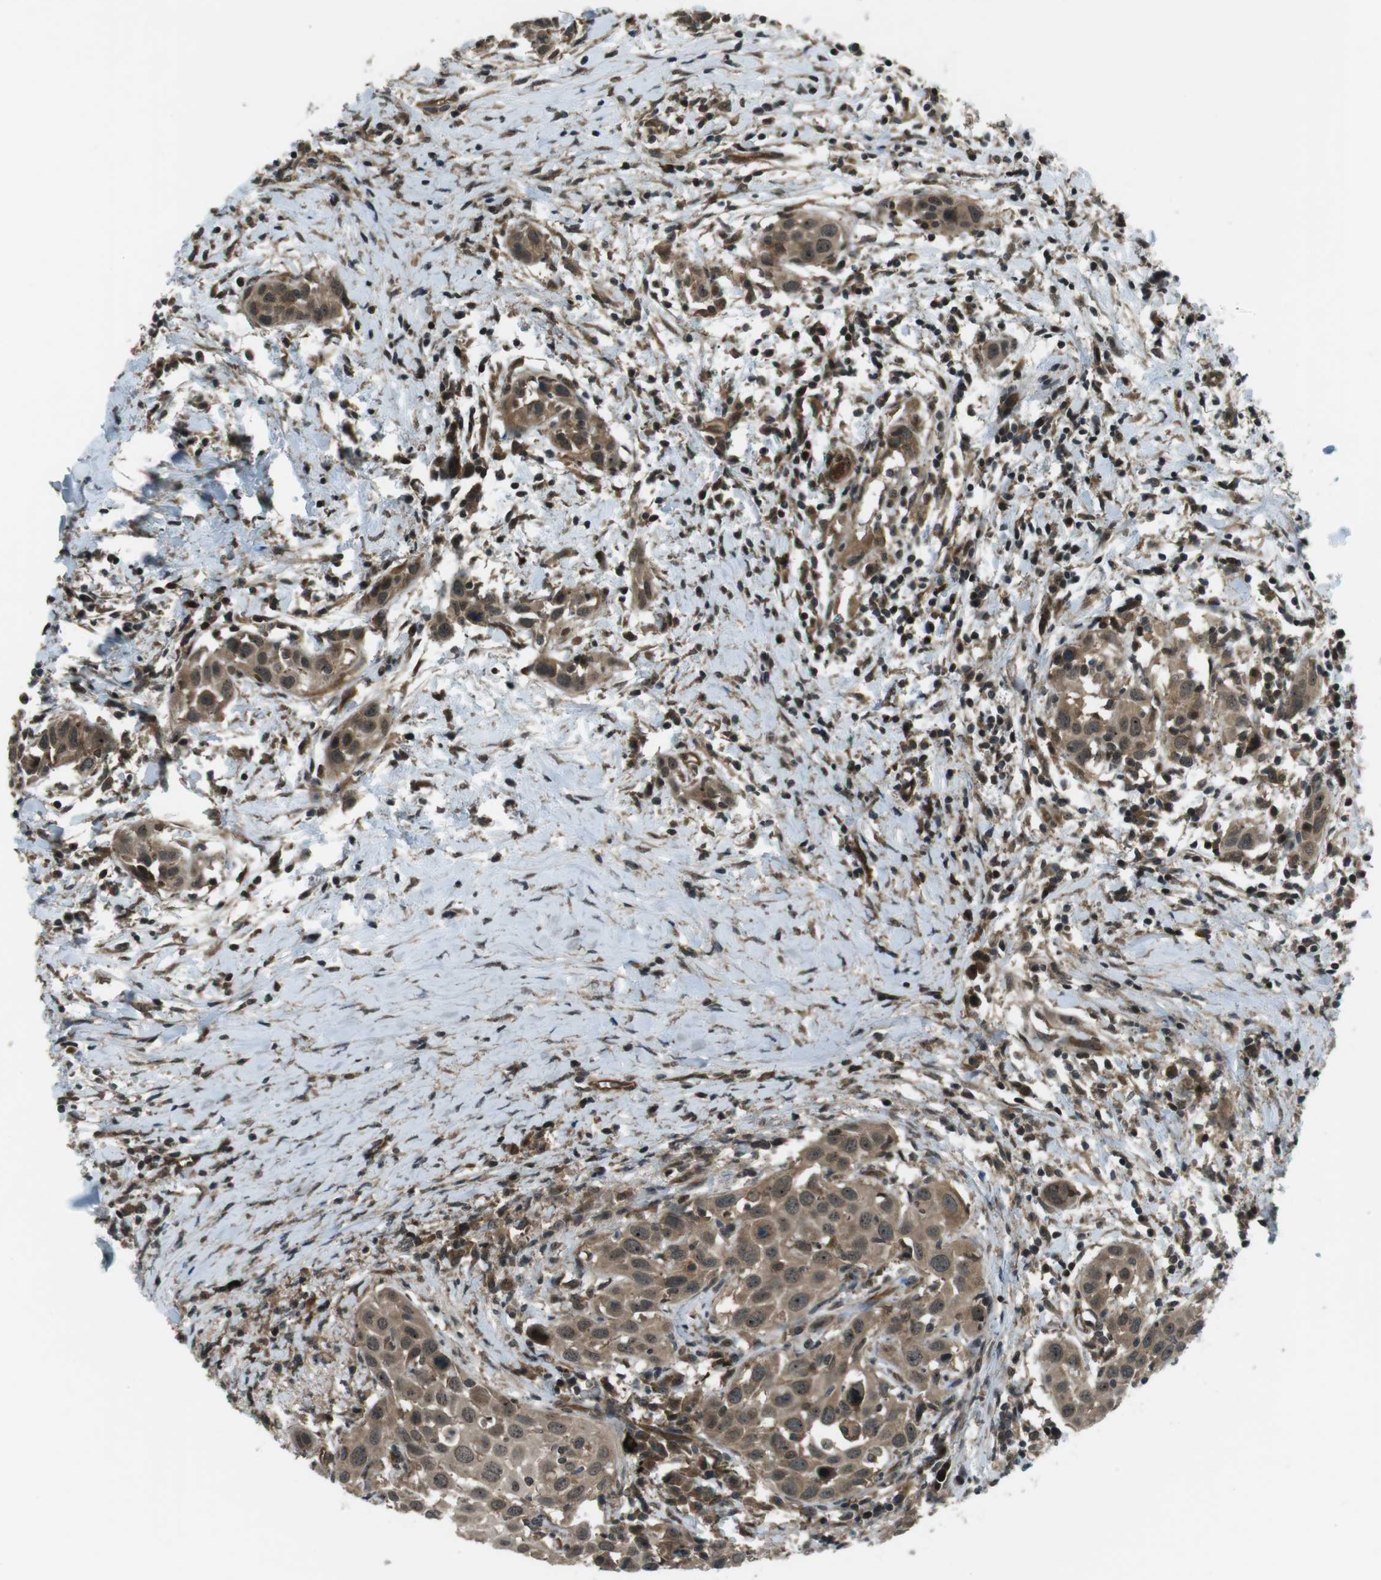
{"staining": {"intensity": "moderate", "quantity": ">75%", "location": "cytoplasmic/membranous,nuclear"}, "tissue": "head and neck cancer", "cell_type": "Tumor cells", "image_type": "cancer", "snomed": [{"axis": "morphology", "description": "Squamous cell carcinoma, NOS"}, {"axis": "topography", "description": "Oral tissue"}, {"axis": "topography", "description": "Head-Neck"}], "caption": "This histopathology image exhibits immunohistochemistry staining of head and neck cancer, with medium moderate cytoplasmic/membranous and nuclear expression in about >75% of tumor cells.", "gene": "TIAM2", "patient": {"sex": "female", "age": 50}}